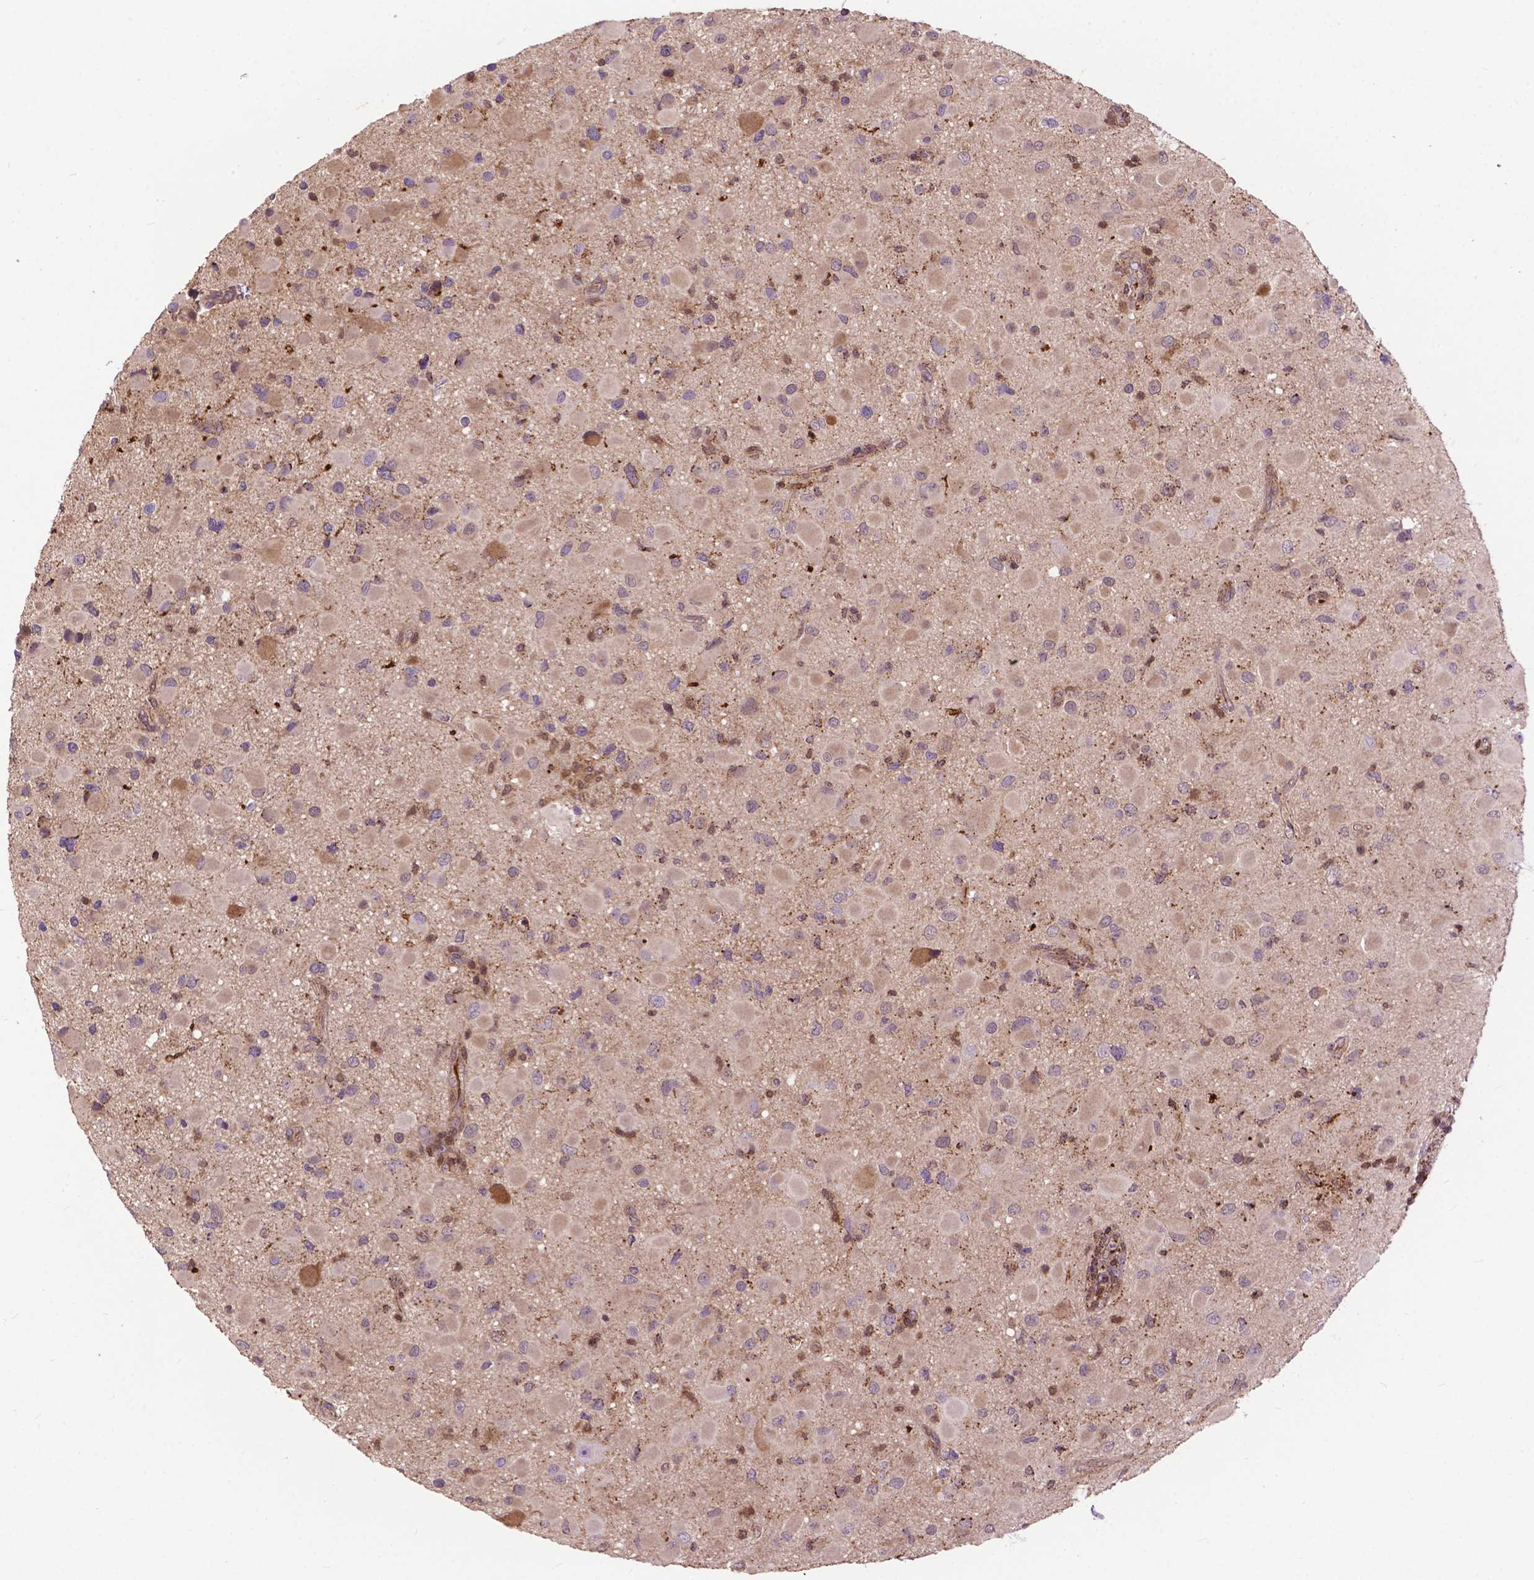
{"staining": {"intensity": "weak", "quantity": "<25%", "location": "cytoplasmic/membranous"}, "tissue": "glioma", "cell_type": "Tumor cells", "image_type": "cancer", "snomed": [{"axis": "morphology", "description": "Glioma, malignant, Low grade"}, {"axis": "topography", "description": "Brain"}], "caption": "Malignant low-grade glioma was stained to show a protein in brown. There is no significant expression in tumor cells.", "gene": "CHMP4A", "patient": {"sex": "female", "age": 32}}